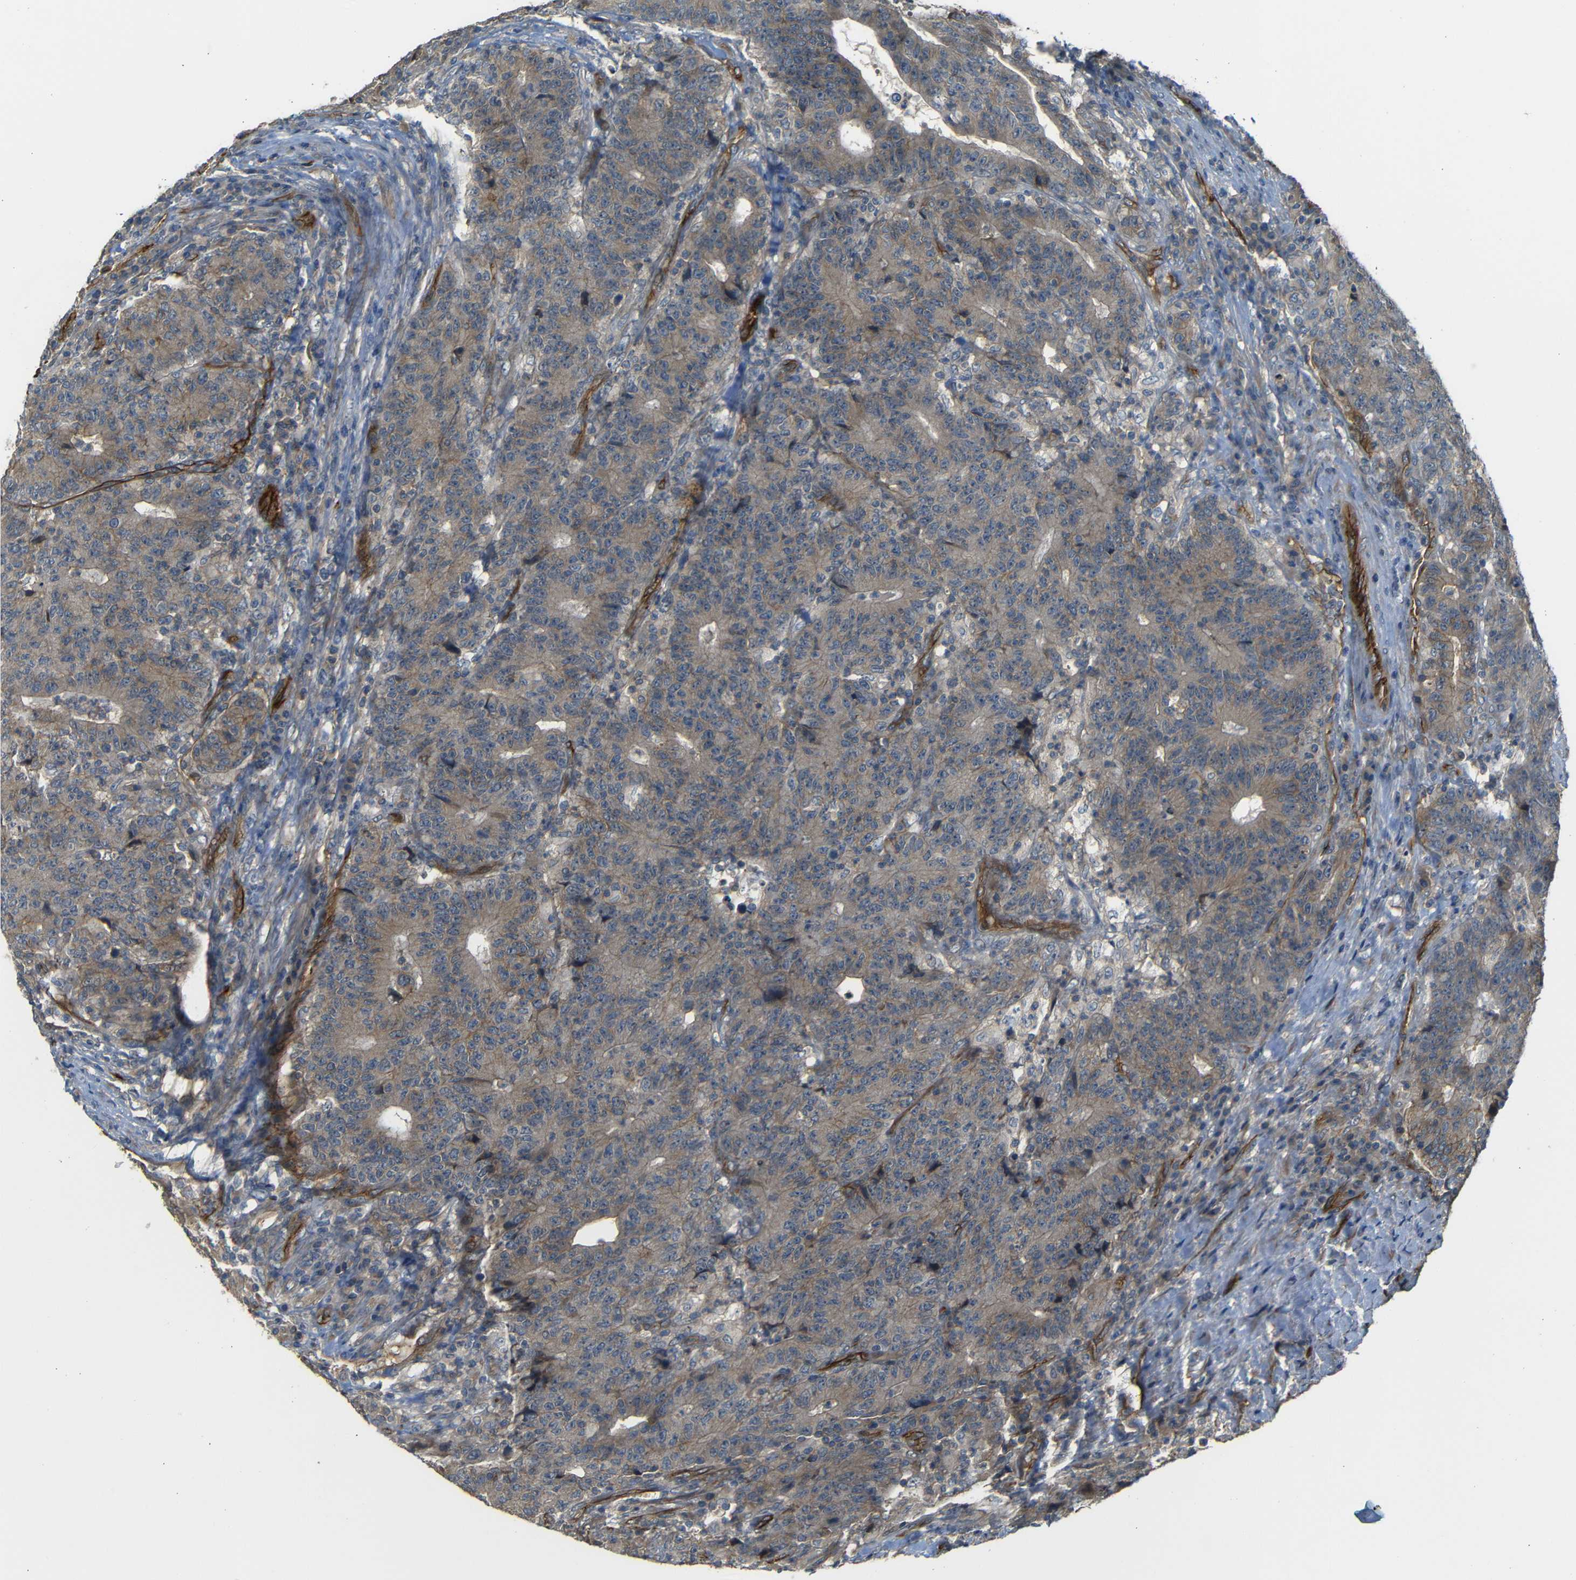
{"staining": {"intensity": "moderate", "quantity": ">75%", "location": "cytoplasmic/membranous"}, "tissue": "colorectal cancer", "cell_type": "Tumor cells", "image_type": "cancer", "snomed": [{"axis": "morphology", "description": "Normal tissue, NOS"}, {"axis": "morphology", "description": "Adenocarcinoma, NOS"}, {"axis": "topography", "description": "Colon"}], "caption": "Colorectal cancer tissue exhibits moderate cytoplasmic/membranous positivity in about >75% of tumor cells, visualized by immunohistochemistry.", "gene": "RELL1", "patient": {"sex": "female", "age": 75}}